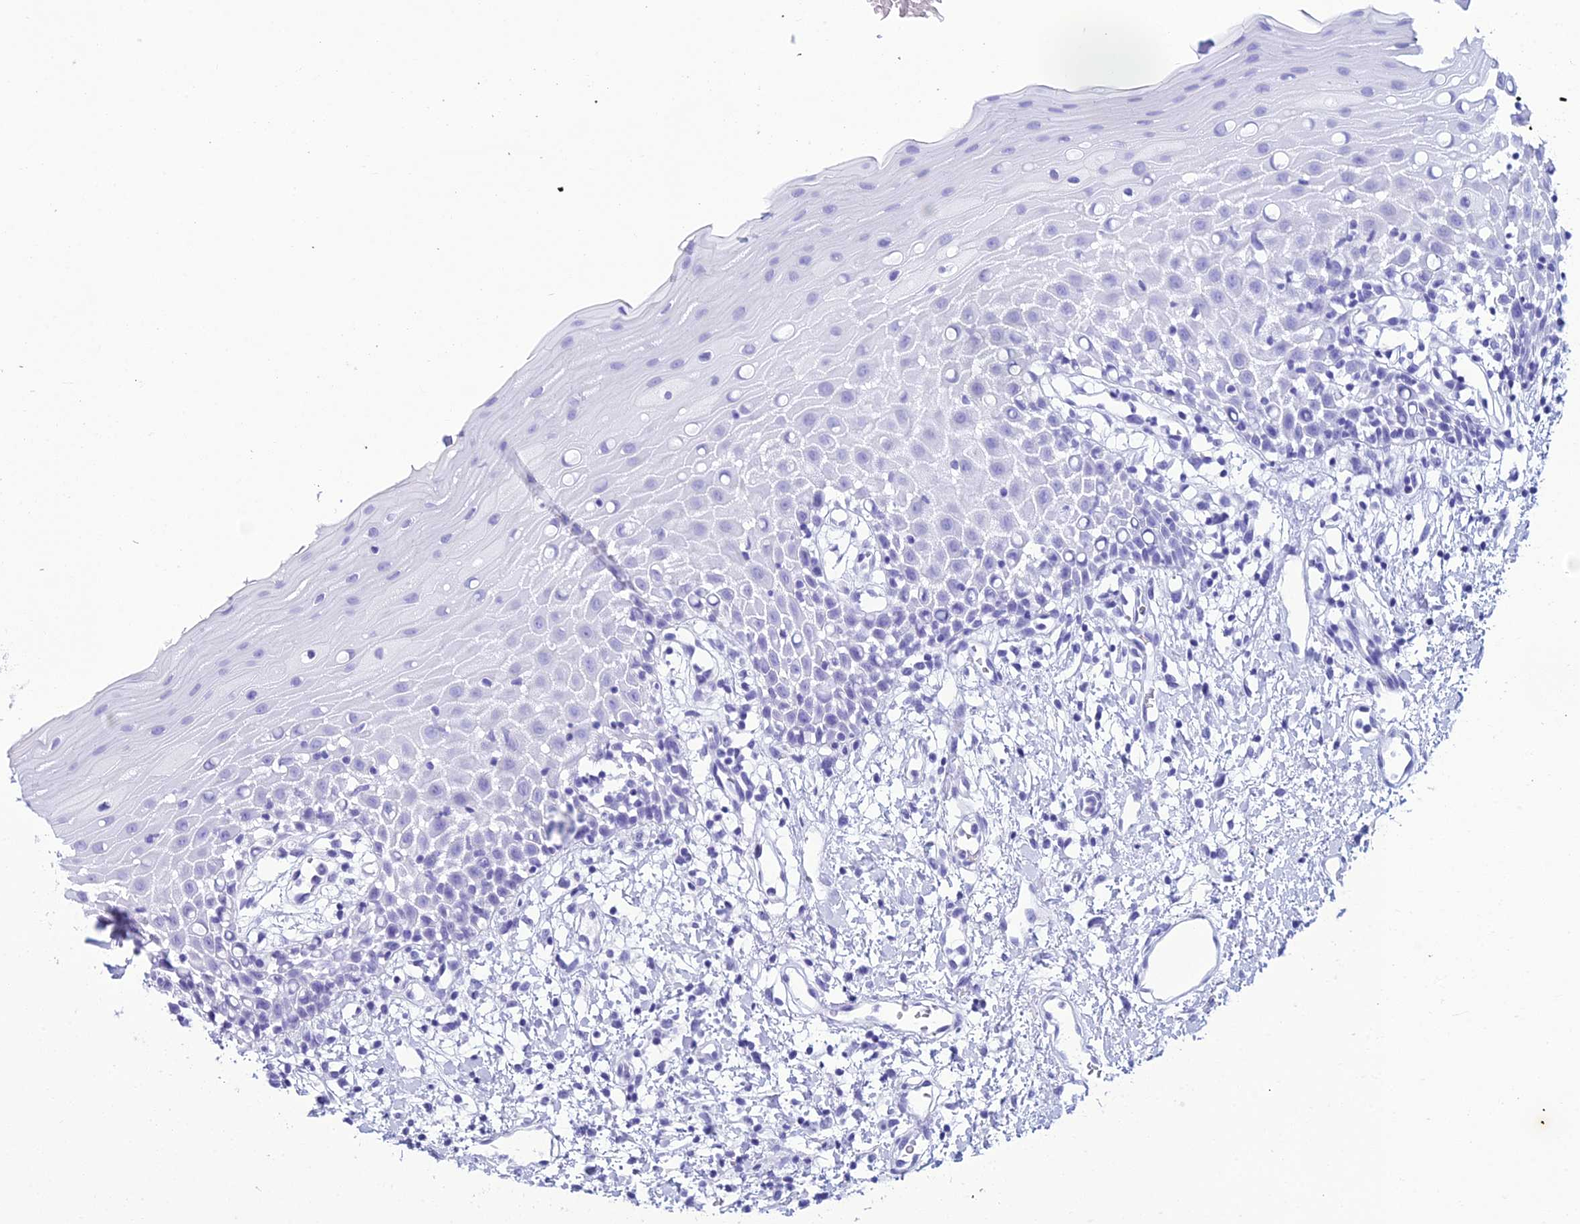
{"staining": {"intensity": "negative", "quantity": "none", "location": "none"}, "tissue": "oral mucosa", "cell_type": "Squamous epithelial cells", "image_type": "normal", "snomed": [{"axis": "morphology", "description": "Normal tissue, NOS"}, {"axis": "topography", "description": "Oral tissue"}], "caption": "IHC histopathology image of normal oral mucosa stained for a protein (brown), which displays no expression in squamous epithelial cells.", "gene": "ZNF442", "patient": {"sex": "female", "age": 70}}